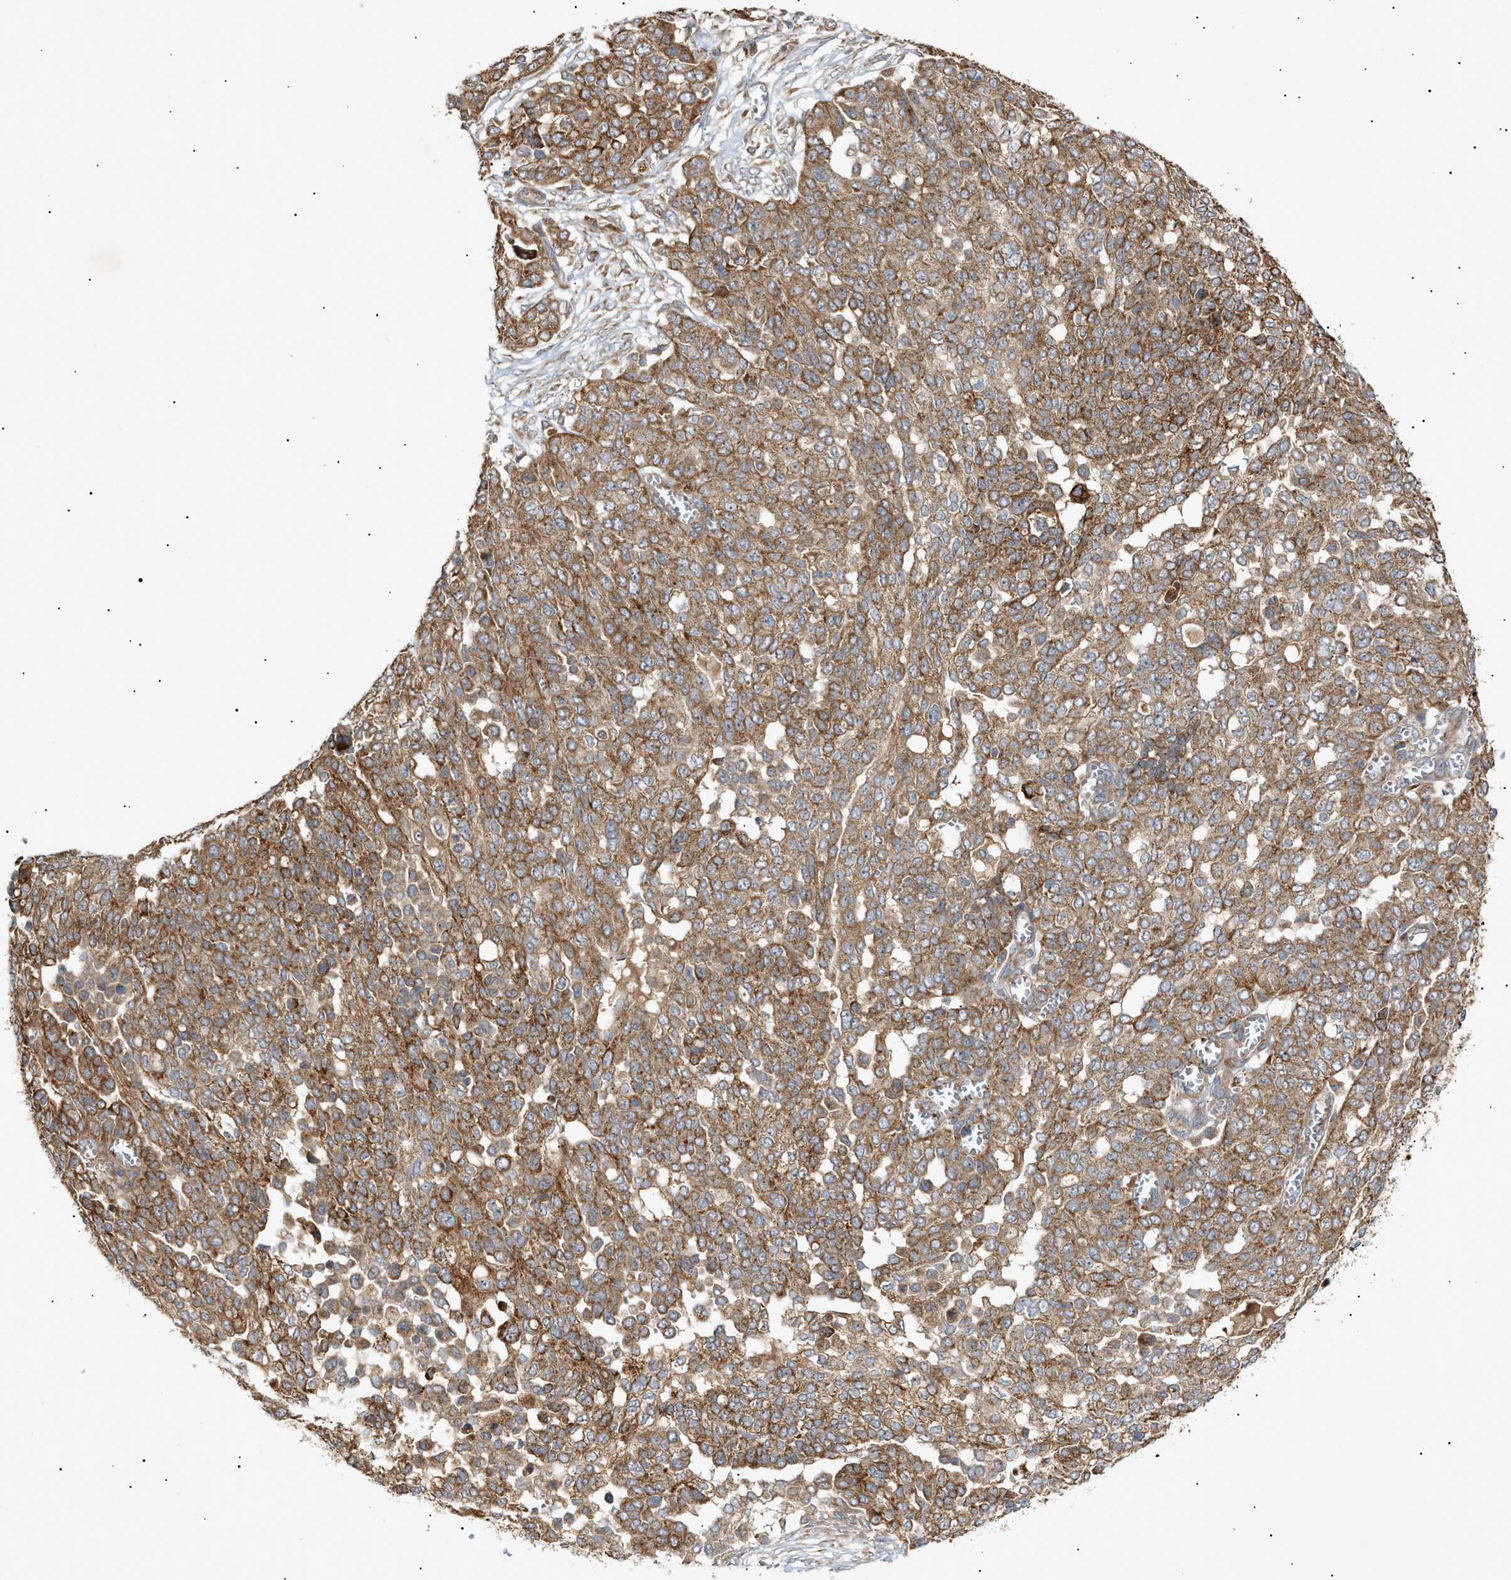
{"staining": {"intensity": "moderate", "quantity": ">75%", "location": "cytoplasmic/membranous"}, "tissue": "ovarian cancer", "cell_type": "Tumor cells", "image_type": "cancer", "snomed": [{"axis": "morphology", "description": "Cystadenocarcinoma, serous, NOS"}, {"axis": "topography", "description": "Soft tissue"}, {"axis": "topography", "description": "Ovary"}], "caption": "An immunohistochemistry photomicrograph of neoplastic tissue is shown. Protein staining in brown highlights moderate cytoplasmic/membranous positivity in ovarian serous cystadenocarcinoma within tumor cells.", "gene": "MTCH1", "patient": {"sex": "female", "age": 57}}